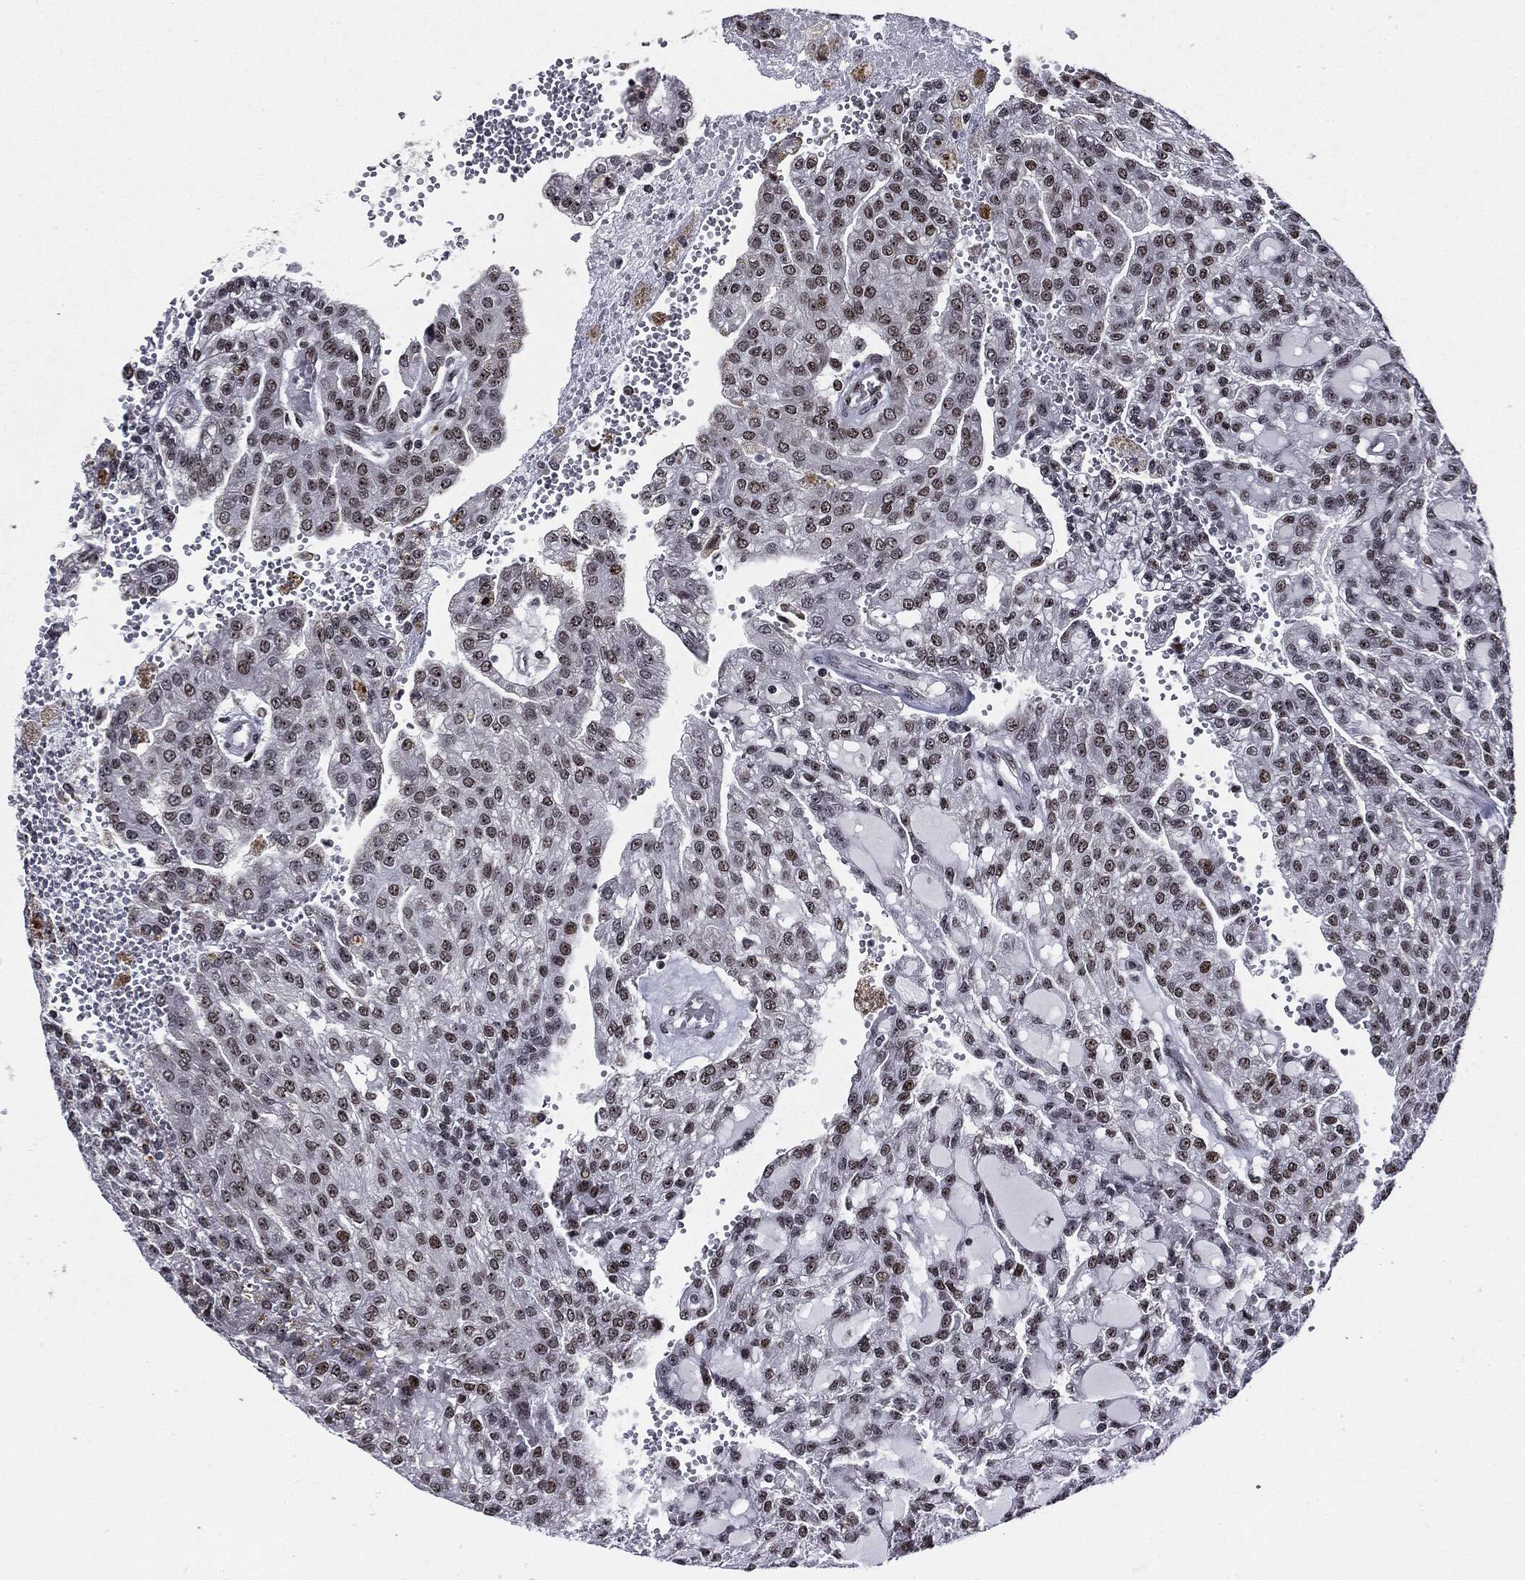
{"staining": {"intensity": "strong", "quantity": "25%-75%", "location": "nuclear"}, "tissue": "renal cancer", "cell_type": "Tumor cells", "image_type": "cancer", "snomed": [{"axis": "morphology", "description": "Adenocarcinoma, NOS"}, {"axis": "topography", "description": "Kidney"}], "caption": "The photomicrograph shows staining of renal cancer (adenocarcinoma), revealing strong nuclear protein expression (brown color) within tumor cells.", "gene": "ZFP91", "patient": {"sex": "male", "age": 63}}